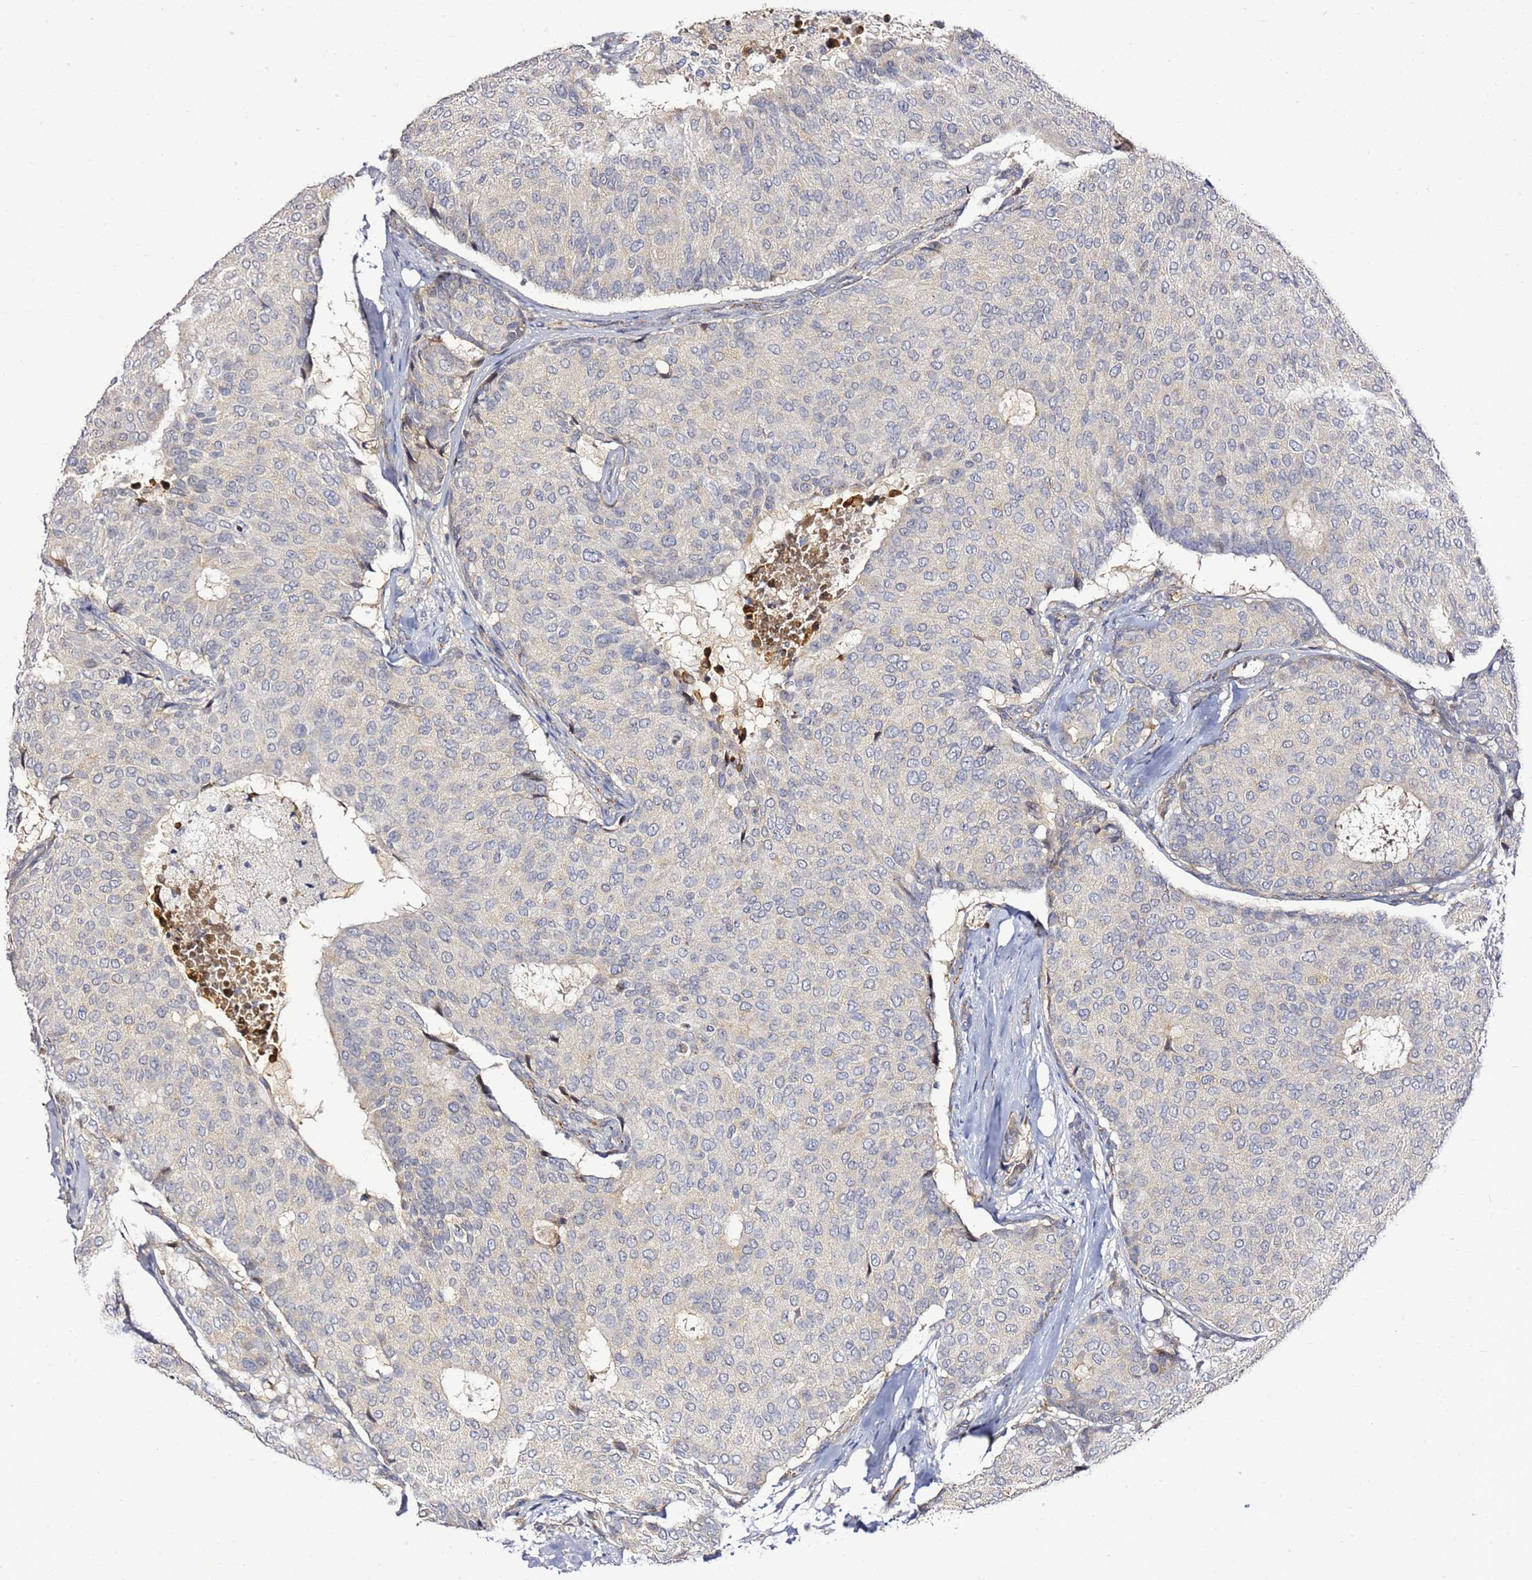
{"staining": {"intensity": "negative", "quantity": "none", "location": "none"}, "tissue": "breast cancer", "cell_type": "Tumor cells", "image_type": "cancer", "snomed": [{"axis": "morphology", "description": "Duct carcinoma"}, {"axis": "topography", "description": "Breast"}], "caption": "High magnification brightfield microscopy of breast cancer stained with DAB (brown) and counterstained with hematoxylin (blue): tumor cells show no significant staining. The staining was performed using DAB to visualize the protein expression in brown, while the nuclei were stained in blue with hematoxylin (Magnification: 20x).", "gene": "NOL8", "patient": {"sex": "female", "age": 75}}